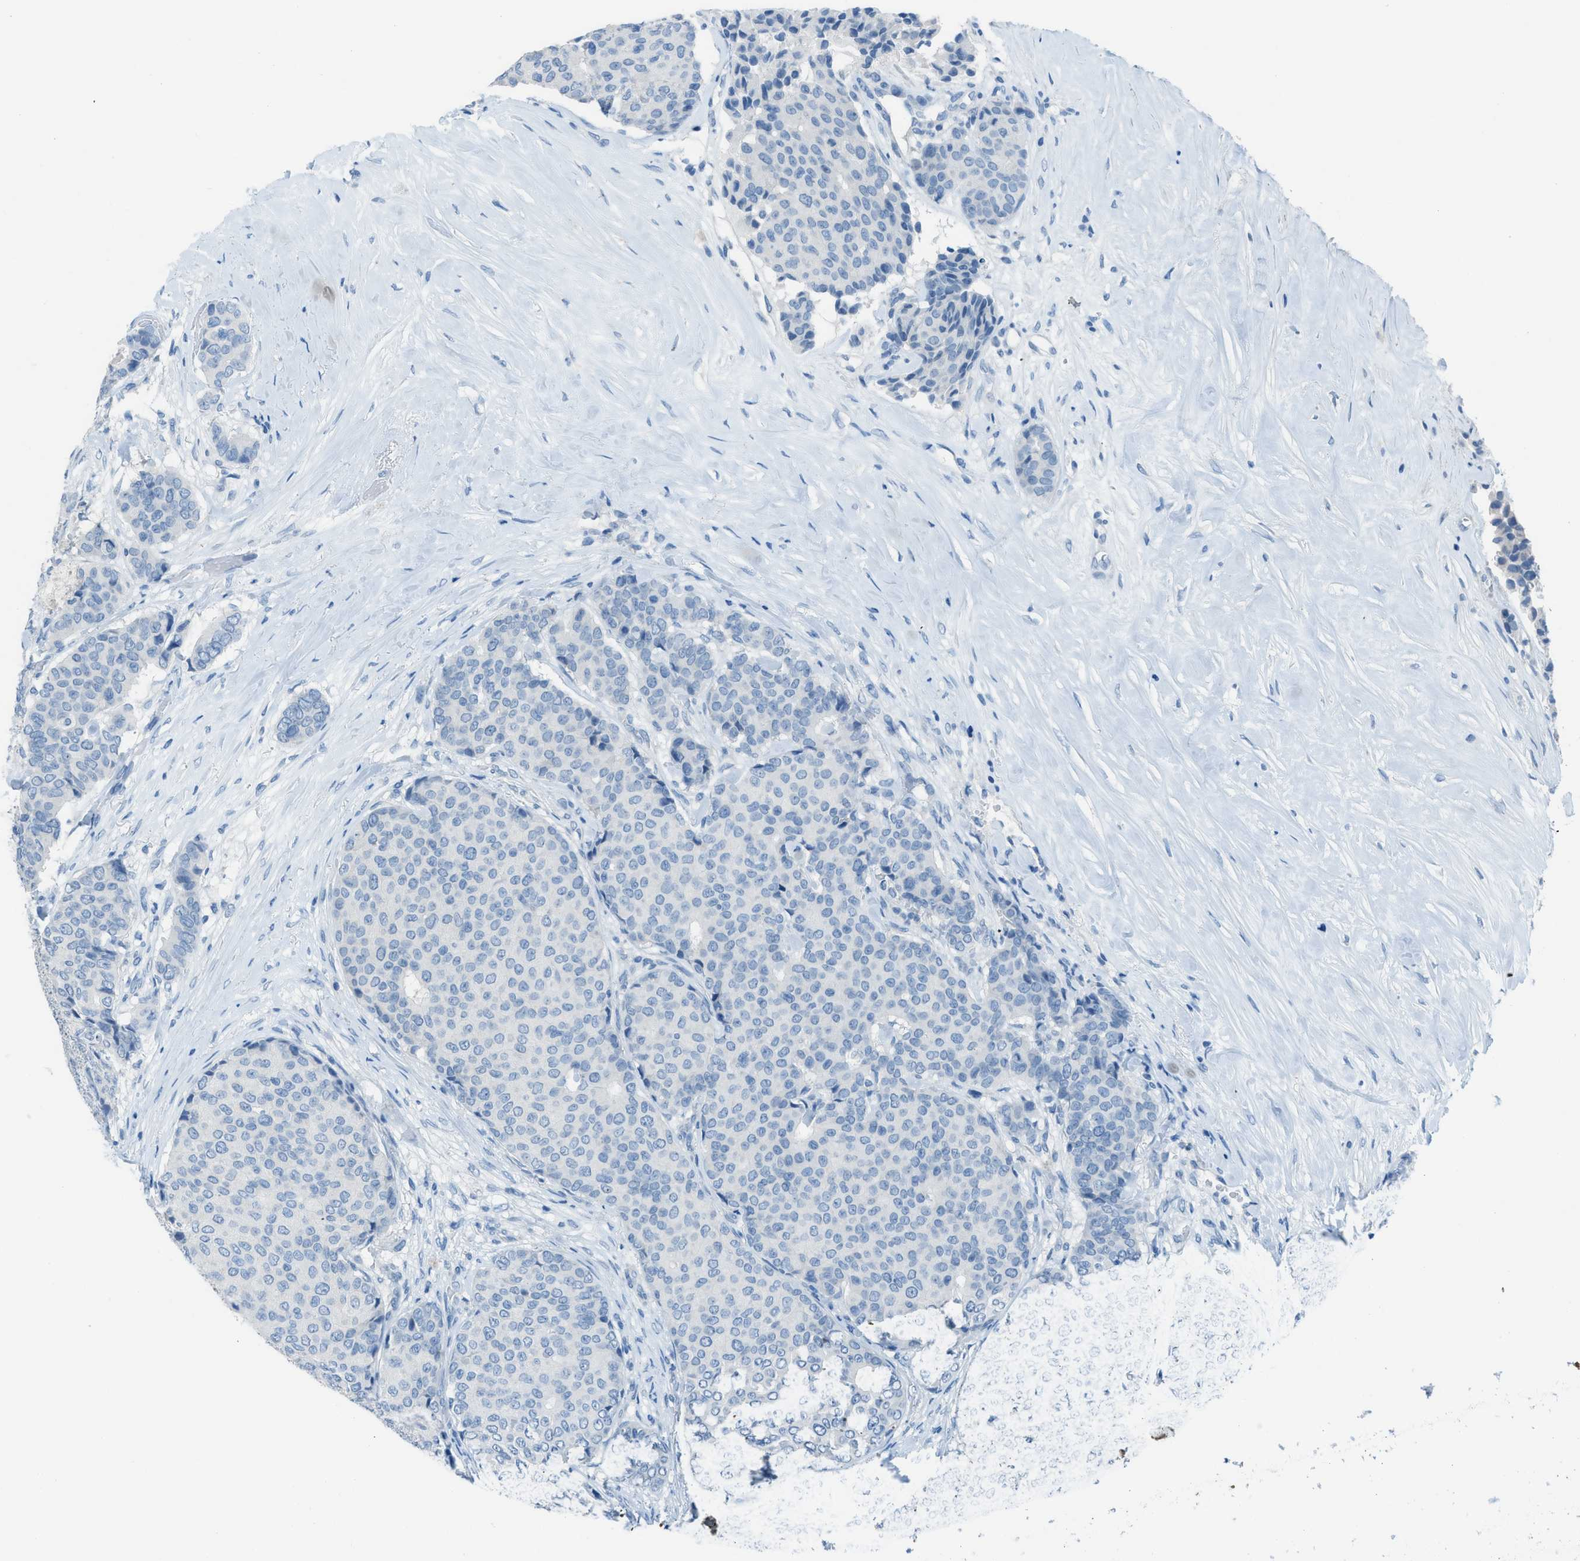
{"staining": {"intensity": "negative", "quantity": "none", "location": "none"}, "tissue": "breast cancer", "cell_type": "Tumor cells", "image_type": "cancer", "snomed": [{"axis": "morphology", "description": "Duct carcinoma"}, {"axis": "topography", "description": "Breast"}], "caption": "This histopathology image is of breast cancer (infiltrating ductal carcinoma) stained with immunohistochemistry to label a protein in brown with the nuclei are counter-stained blue. There is no positivity in tumor cells.", "gene": "ACAN", "patient": {"sex": "female", "age": 75}}